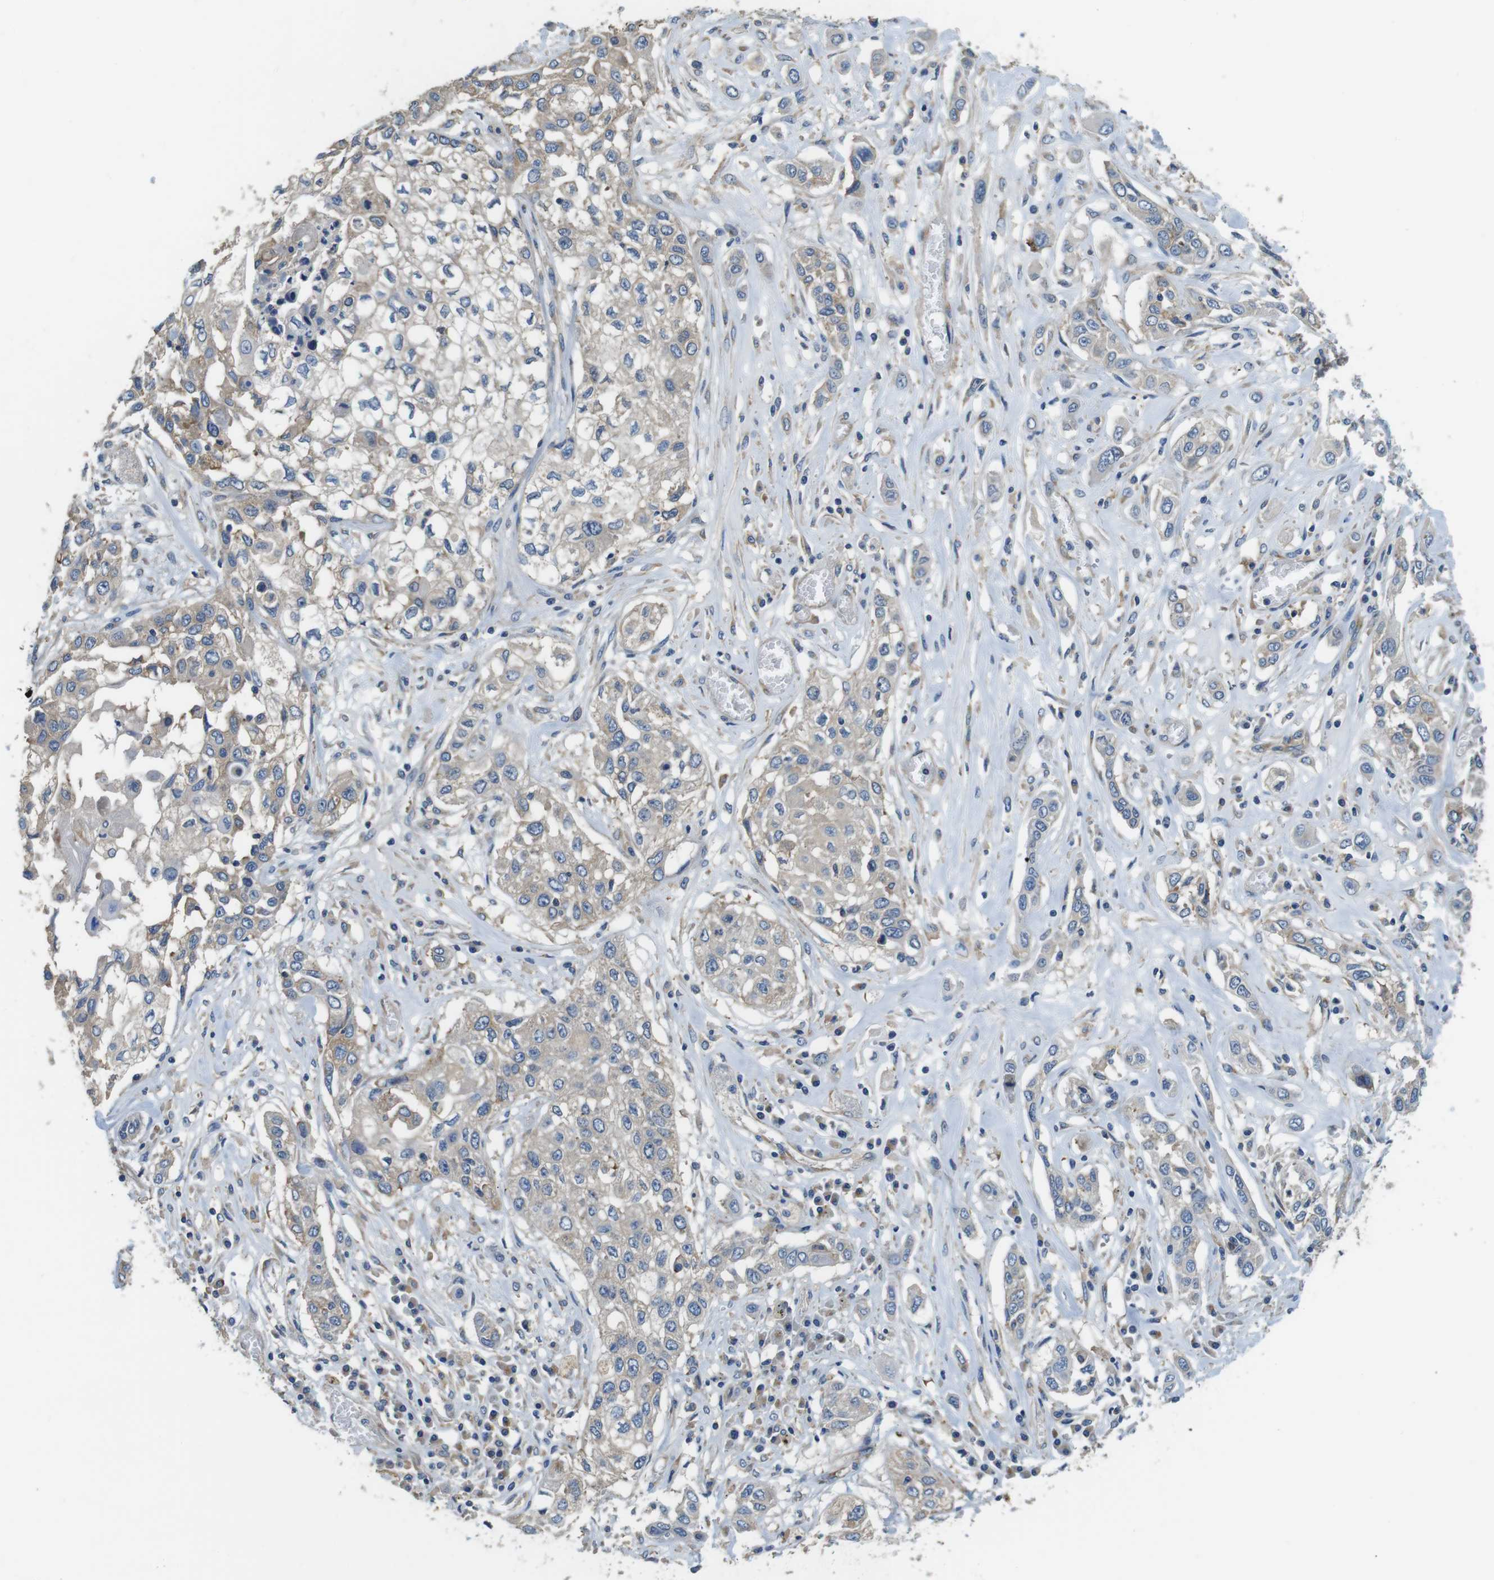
{"staining": {"intensity": "weak", "quantity": ">75%", "location": "cytoplasmic/membranous"}, "tissue": "lung cancer", "cell_type": "Tumor cells", "image_type": "cancer", "snomed": [{"axis": "morphology", "description": "Squamous cell carcinoma, NOS"}, {"axis": "topography", "description": "Lung"}], "caption": "Tumor cells exhibit low levels of weak cytoplasmic/membranous expression in about >75% of cells in lung cancer (squamous cell carcinoma).", "gene": "DENND4C", "patient": {"sex": "male", "age": 71}}